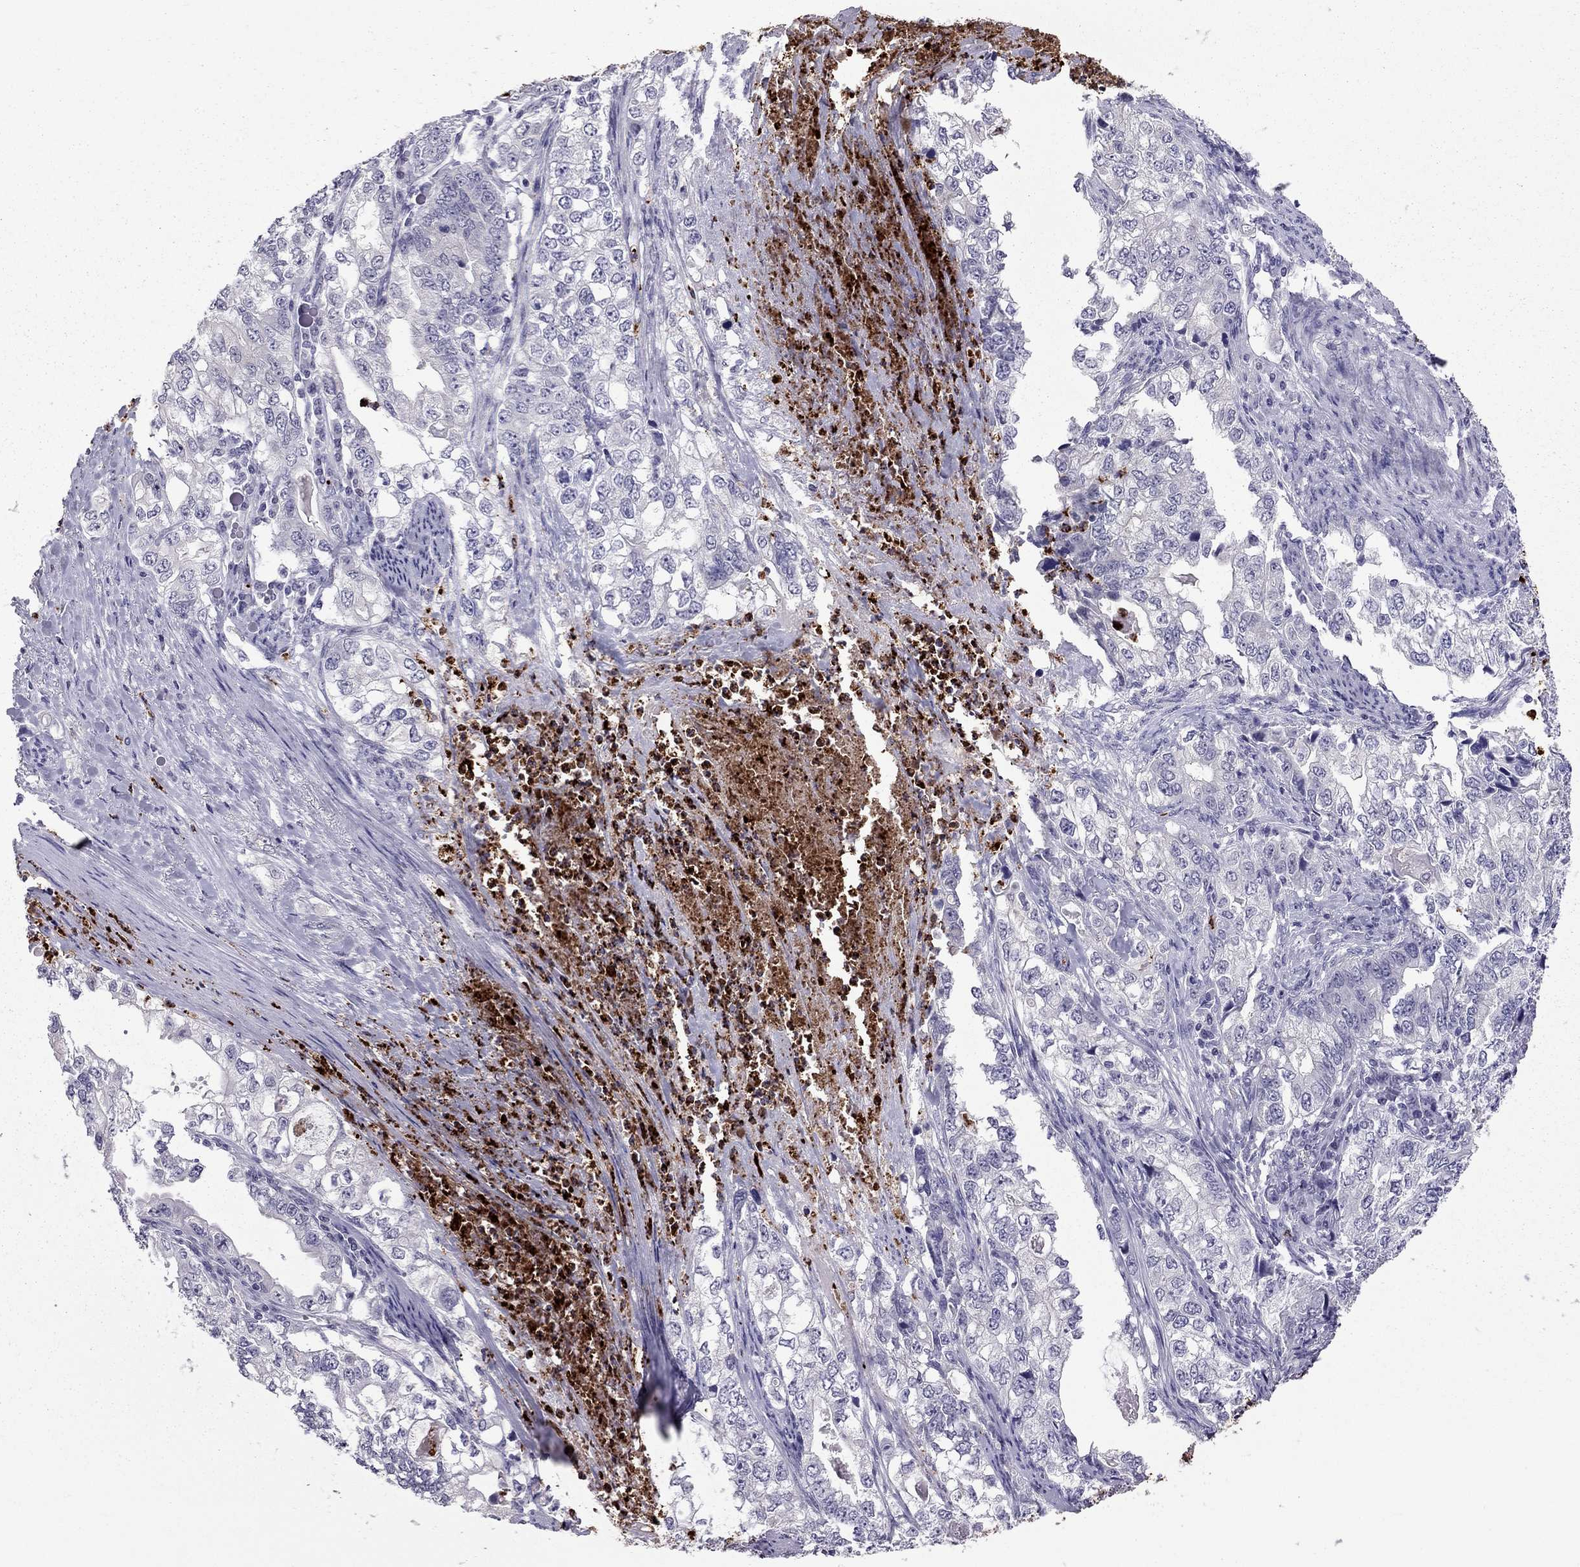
{"staining": {"intensity": "negative", "quantity": "none", "location": "none"}, "tissue": "stomach cancer", "cell_type": "Tumor cells", "image_type": "cancer", "snomed": [{"axis": "morphology", "description": "Adenocarcinoma, NOS"}, {"axis": "topography", "description": "Stomach, lower"}], "caption": "Immunohistochemical staining of adenocarcinoma (stomach) displays no significant staining in tumor cells.", "gene": "CCL27", "patient": {"sex": "female", "age": 72}}